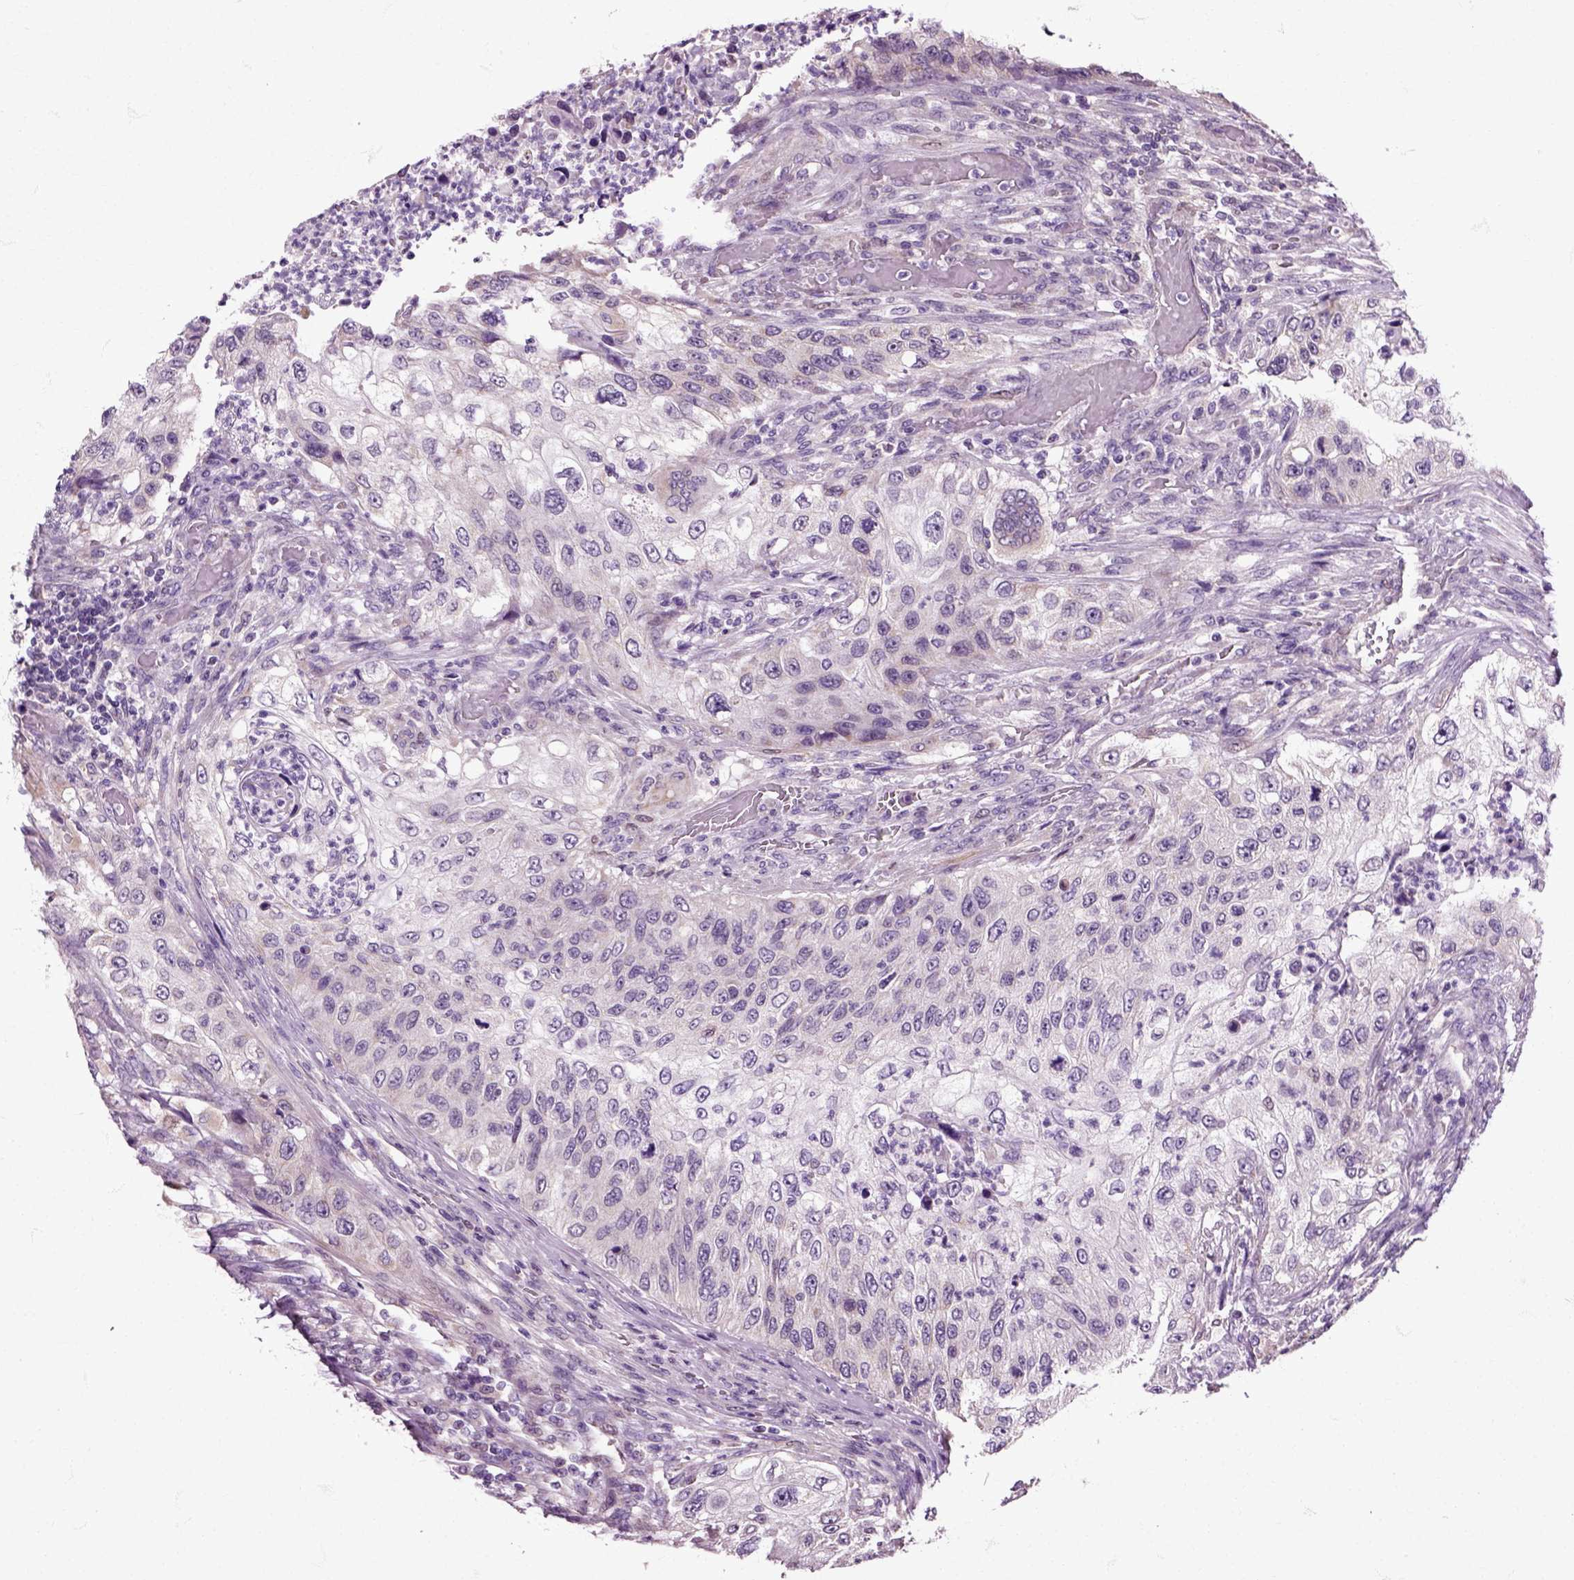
{"staining": {"intensity": "negative", "quantity": "none", "location": "none"}, "tissue": "urothelial cancer", "cell_type": "Tumor cells", "image_type": "cancer", "snomed": [{"axis": "morphology", "description": "Urothelial carcinoma, High grade"}, {"axis": "topography", "description": "Urinary bladder"}], "caption": "DAB (3,3'-diaminobenzidine) immunohistochemical staining of human urothelial cancer shows no significant staining in tumor cells.", "gene": "HSPA2", "patient": {"sex": "female", "age": 60}}